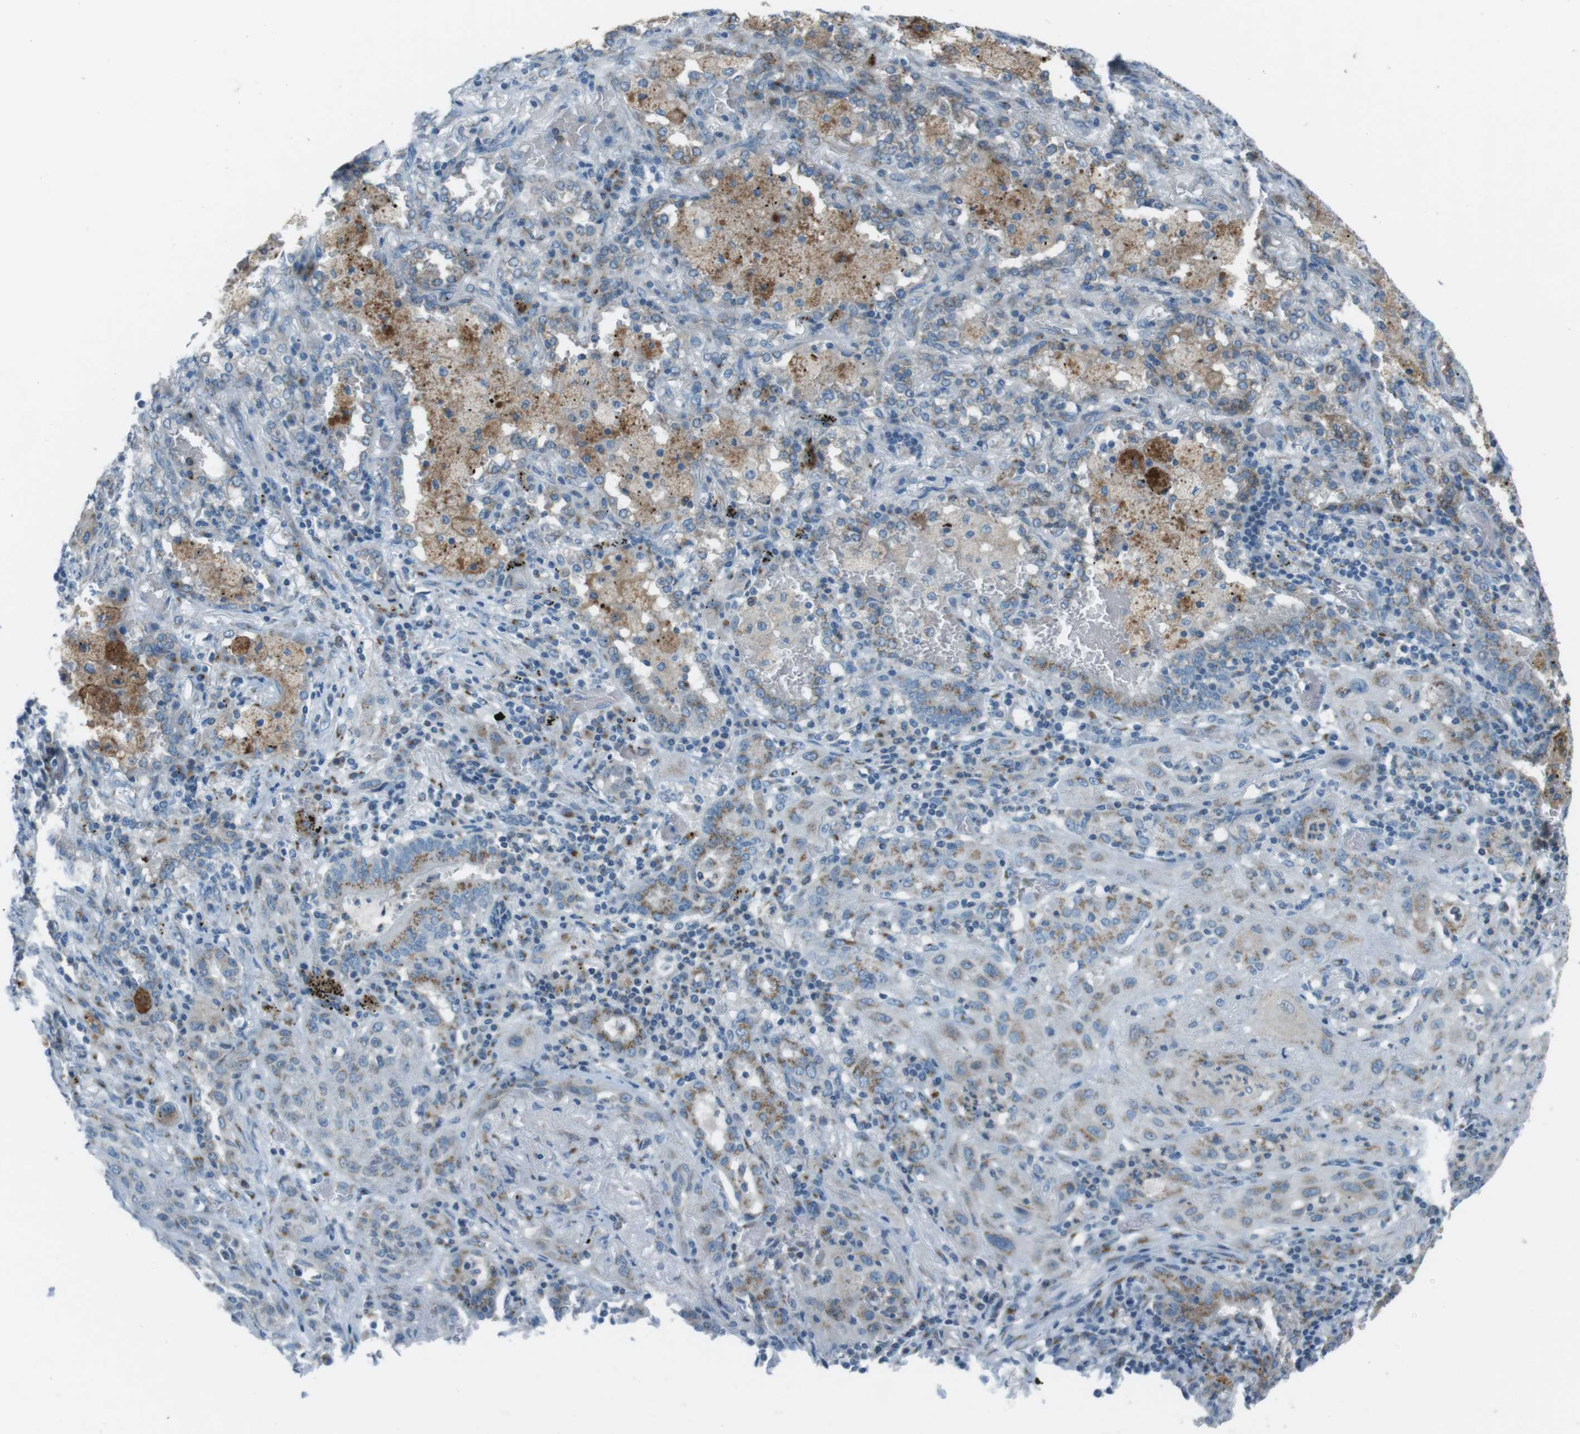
{"staining": {"intensity": "weak", "quantity": "25%-75%", "location": "cytoplasmic/membranous"}, "tissue": "lung cancer", "cell_type": "Tumor cells", "image_type": "cancer", "snomed": [{"axis": "morphology", "description": "Squamous cell carcinoma, NOS"}, {"axis": "topography", "description": "Lung"}], "caption": "Immunohistochemical staining of squamous cell carcinoma (lung) shows weak cytoplasmic/membranous protein positivity in about 25%-75% of tumor cells.", "gene": "TXNDC15", "patient": {"sex": "female", "age": 47}}